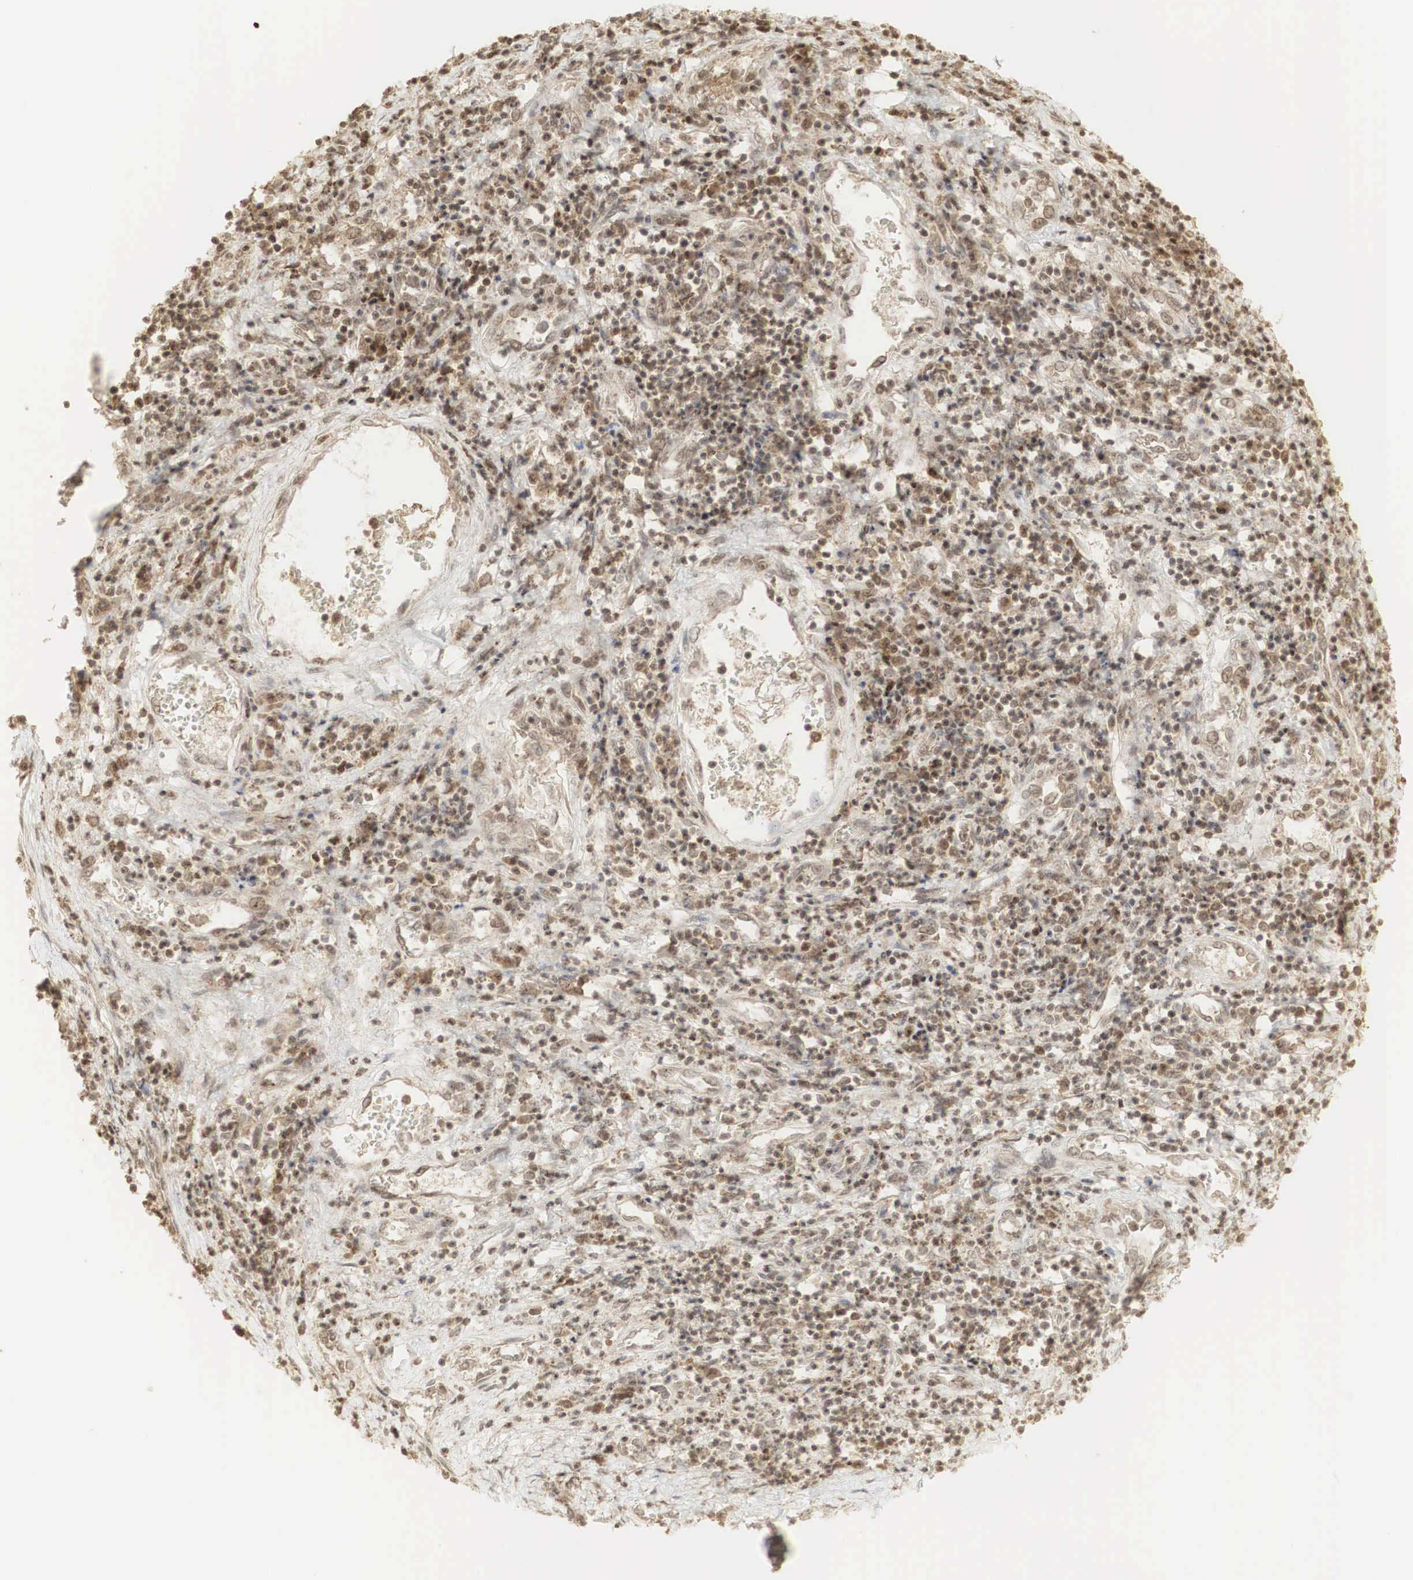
{"staining": {"intensity": "moderate", "quantity": ">75%", "location": "cytoplasmic/membranous,nuclear"}, "tissue": "liver cancer", "cell_type": "Tumor cells", "image_type": "cancer", "snomed": [{"axis": "morphology", "description": "Carcinoma, Hepatocellular, NOS"}, {"axis": "topography", "description": "Liver"}], "caption": "The histopathology image exhibits immunohistochemical staining of liver cancer (hepatocellular carcinoma). There is moderate cytoplasmic/membranous and nuclear staining is seen in approximately >75% of tumor cells.", "gene": "RNF113A", "patient": {"sex": "male", "age": 24}}